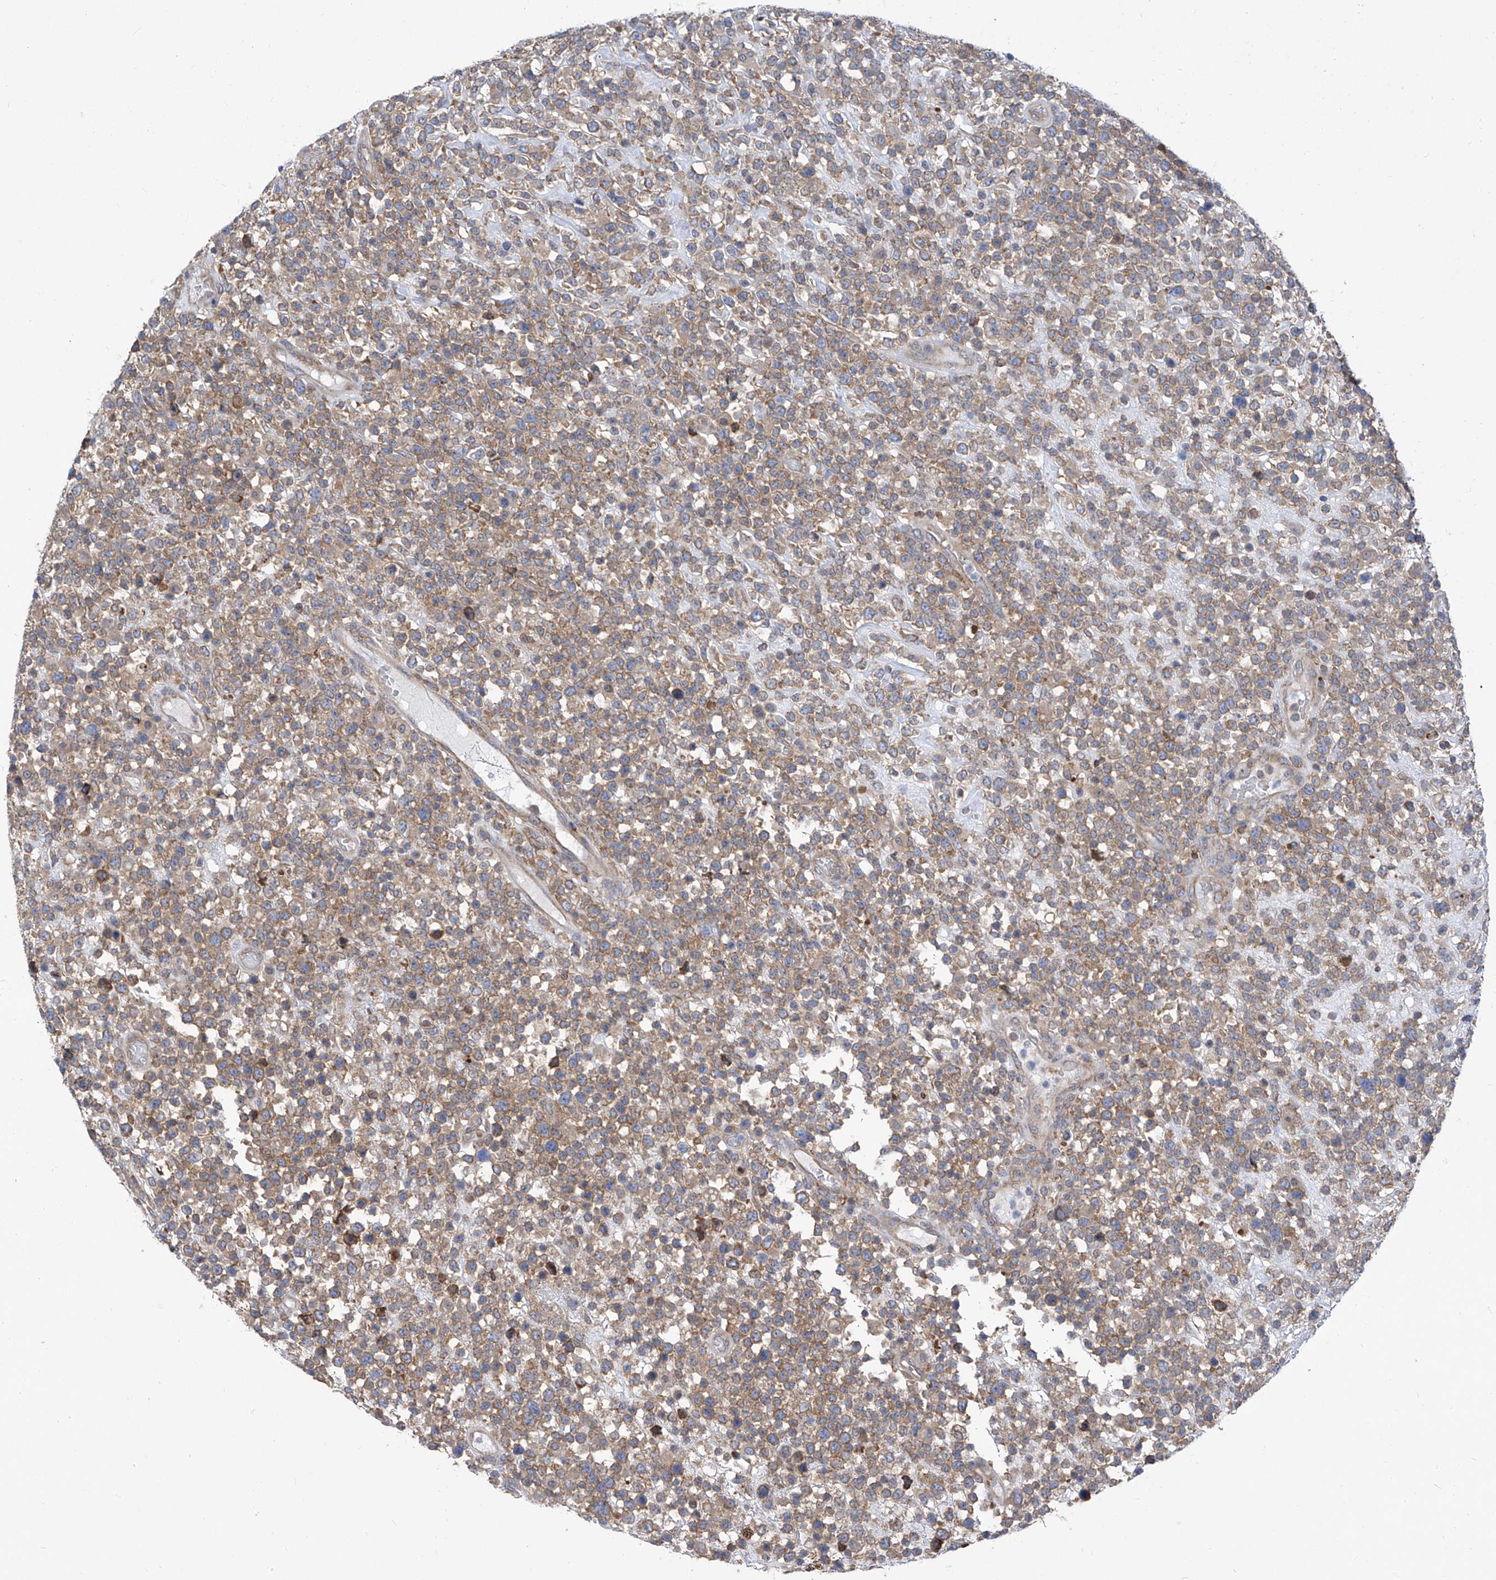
{"staining": {"intensity": "moderate", "quantity": "25%-75%", "location": "cytoplasmic/membranous"}, "tissue": "lymphoma", "cell_type": "Tumor cells", "image_type": "cancer", "snomed": [{"axis": "morphology", "description": "Malignant lymphoma, non-Hodgkin's type, High grade"}, {"axis": "topography", "description": "Colon"}], "caption": "Approximately 25%-75% of tumor cells in human malignant lymphoma, non-Hodgkin's type (high-grade) show moderate cytoplasmic/membranous protein positivity as visualized by brown immunohistochemical staining.", "gene": "EIF3M", "patient": {"sex": "female", "age": 53}}